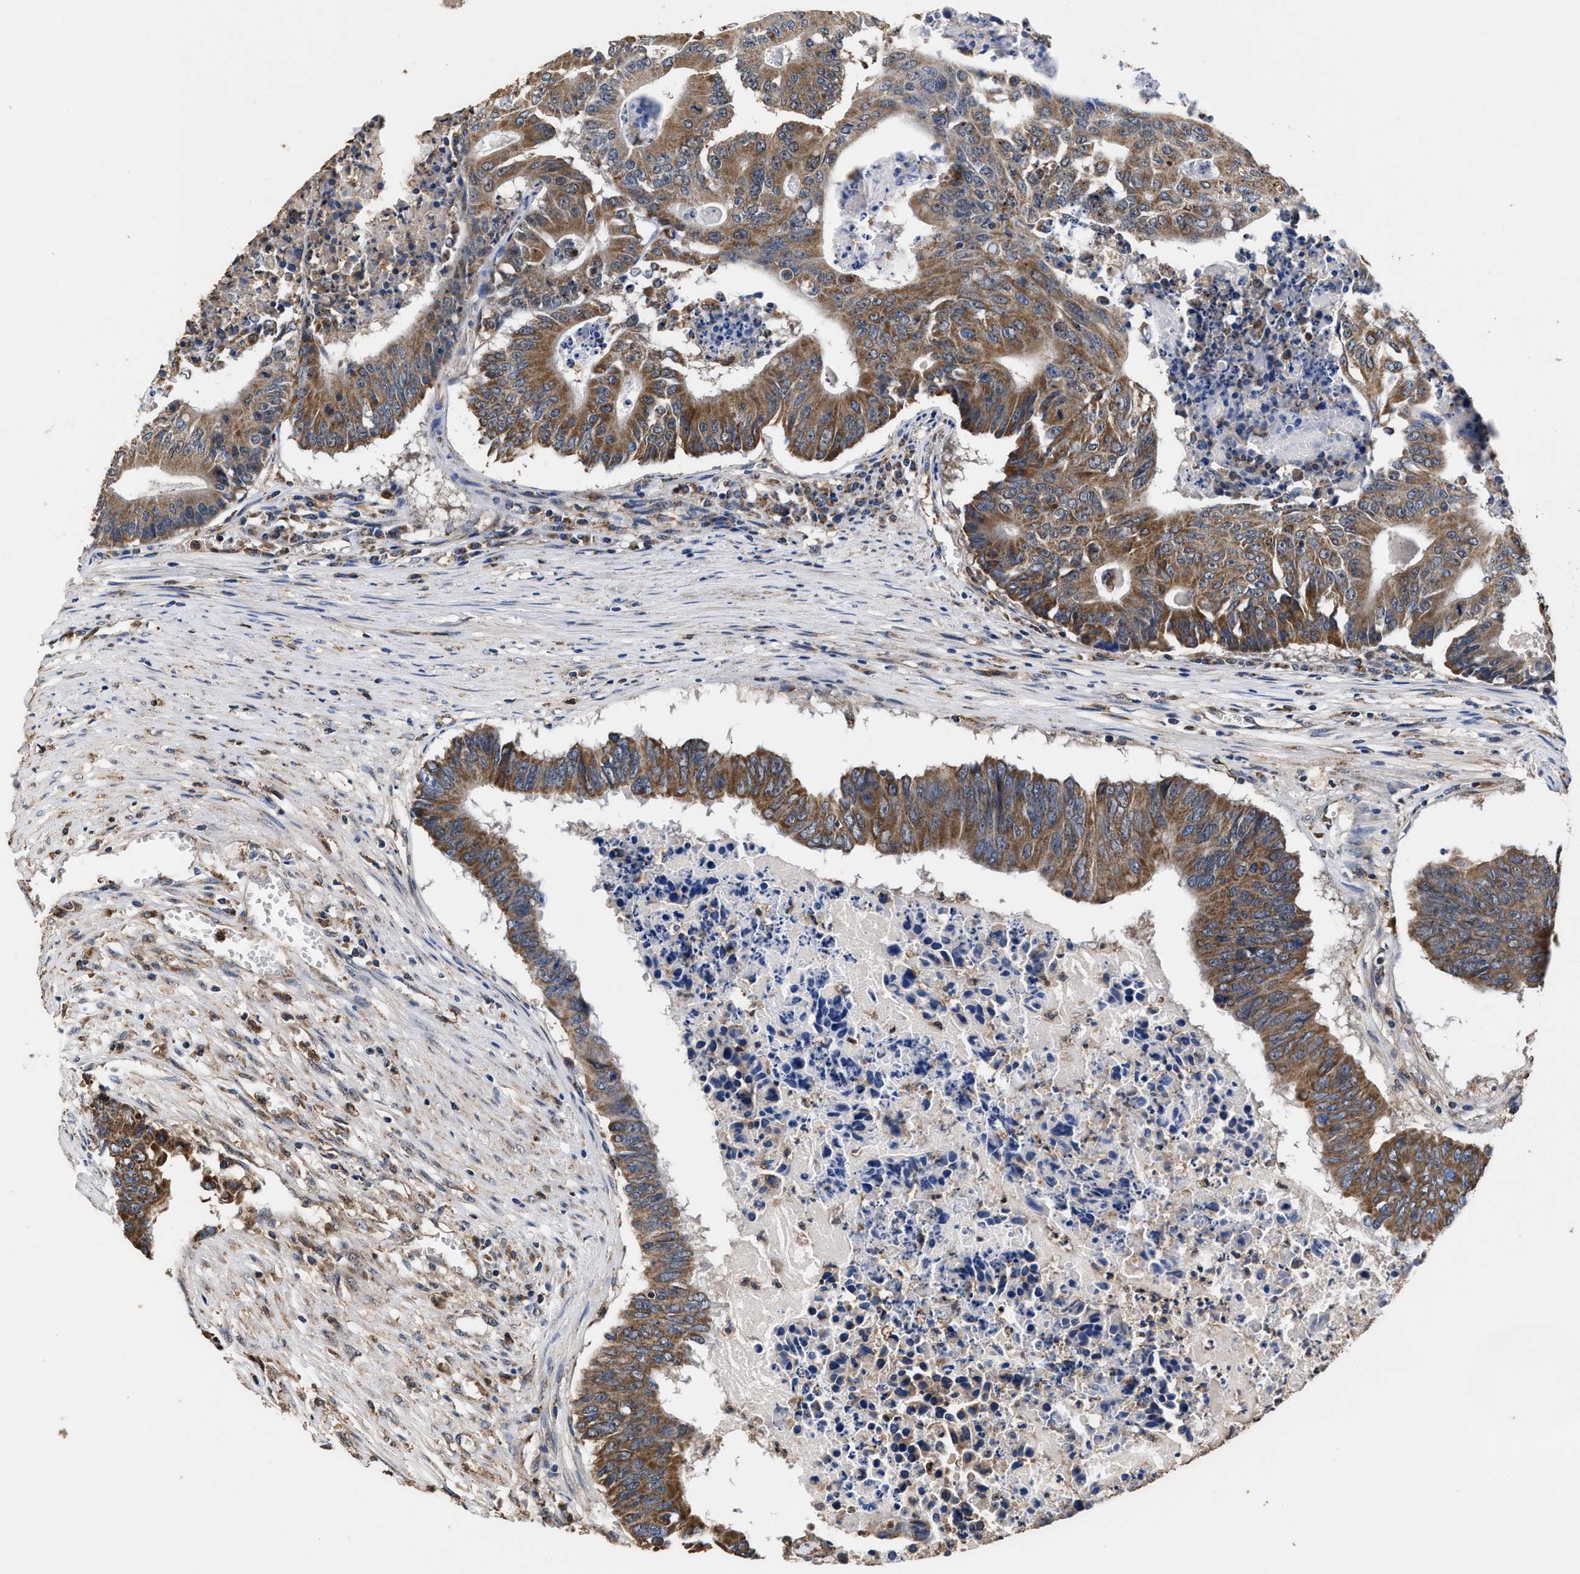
{"staining": {"intensity": "moderate", "quantity": ">75%", "location": "cytoplasmic/membranous"}, "tissue": "colorectal cancer", "cell_type": "Tumor cells", "image_type": "cancer", "snomed": [{"axis": "morphology", "description": "Adenocarcinoma, NOS"}, {"axis": "topography", "description": "Colon"}], "caption": "Adenocarcinoma (colorectal) stained with a protein marker shows moderate staining in tumor cells.", "gene": "ACLY", "patient": {"sex": "male", "age": 87}}